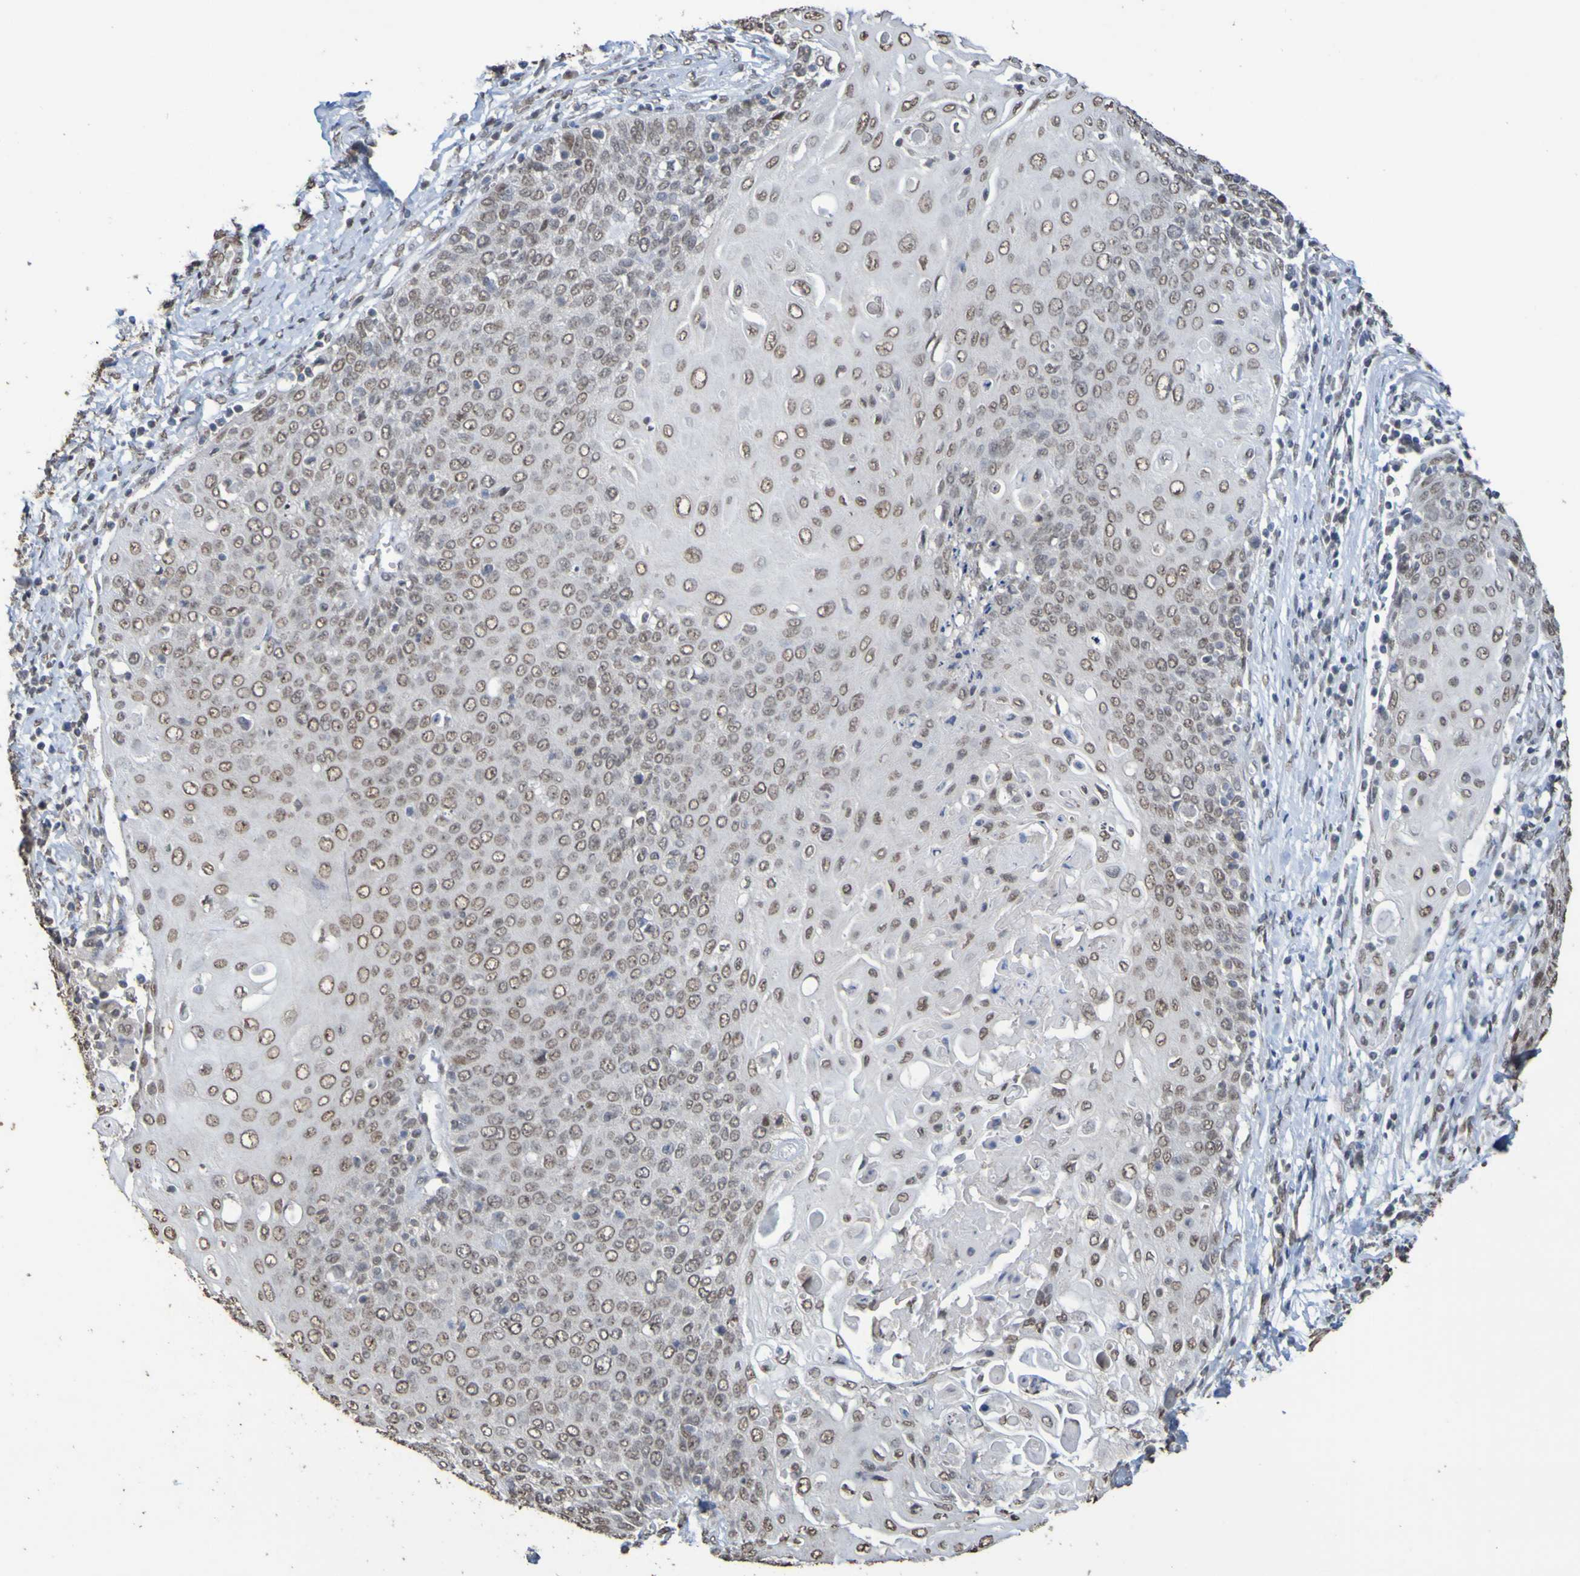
{"staining": {"intensity": "weak", "quantity": ">75%", "location": "nuclear"}, "tissue": "cervical cancer", "cell_type": "Tumor cells", "image_type": "cancer", "snomed": [{"axis": "morphology", "description": "Squamous cell carcinoma, NOS"}, {"axis": "topography", "description": "Cervix"}], "caption": "The immunohistochemical stain labels weak nuclear expression in tumor cells of squamous cell carcinoma (cervical) tissue. The staining was performed using DAB to visualize the protein expression in brown, while the nuclei were stained in blue with hematoxylin (Magnification: 20x).", "gene": "ALKBH2", "patient": {"sex": "female", "age": 39}}